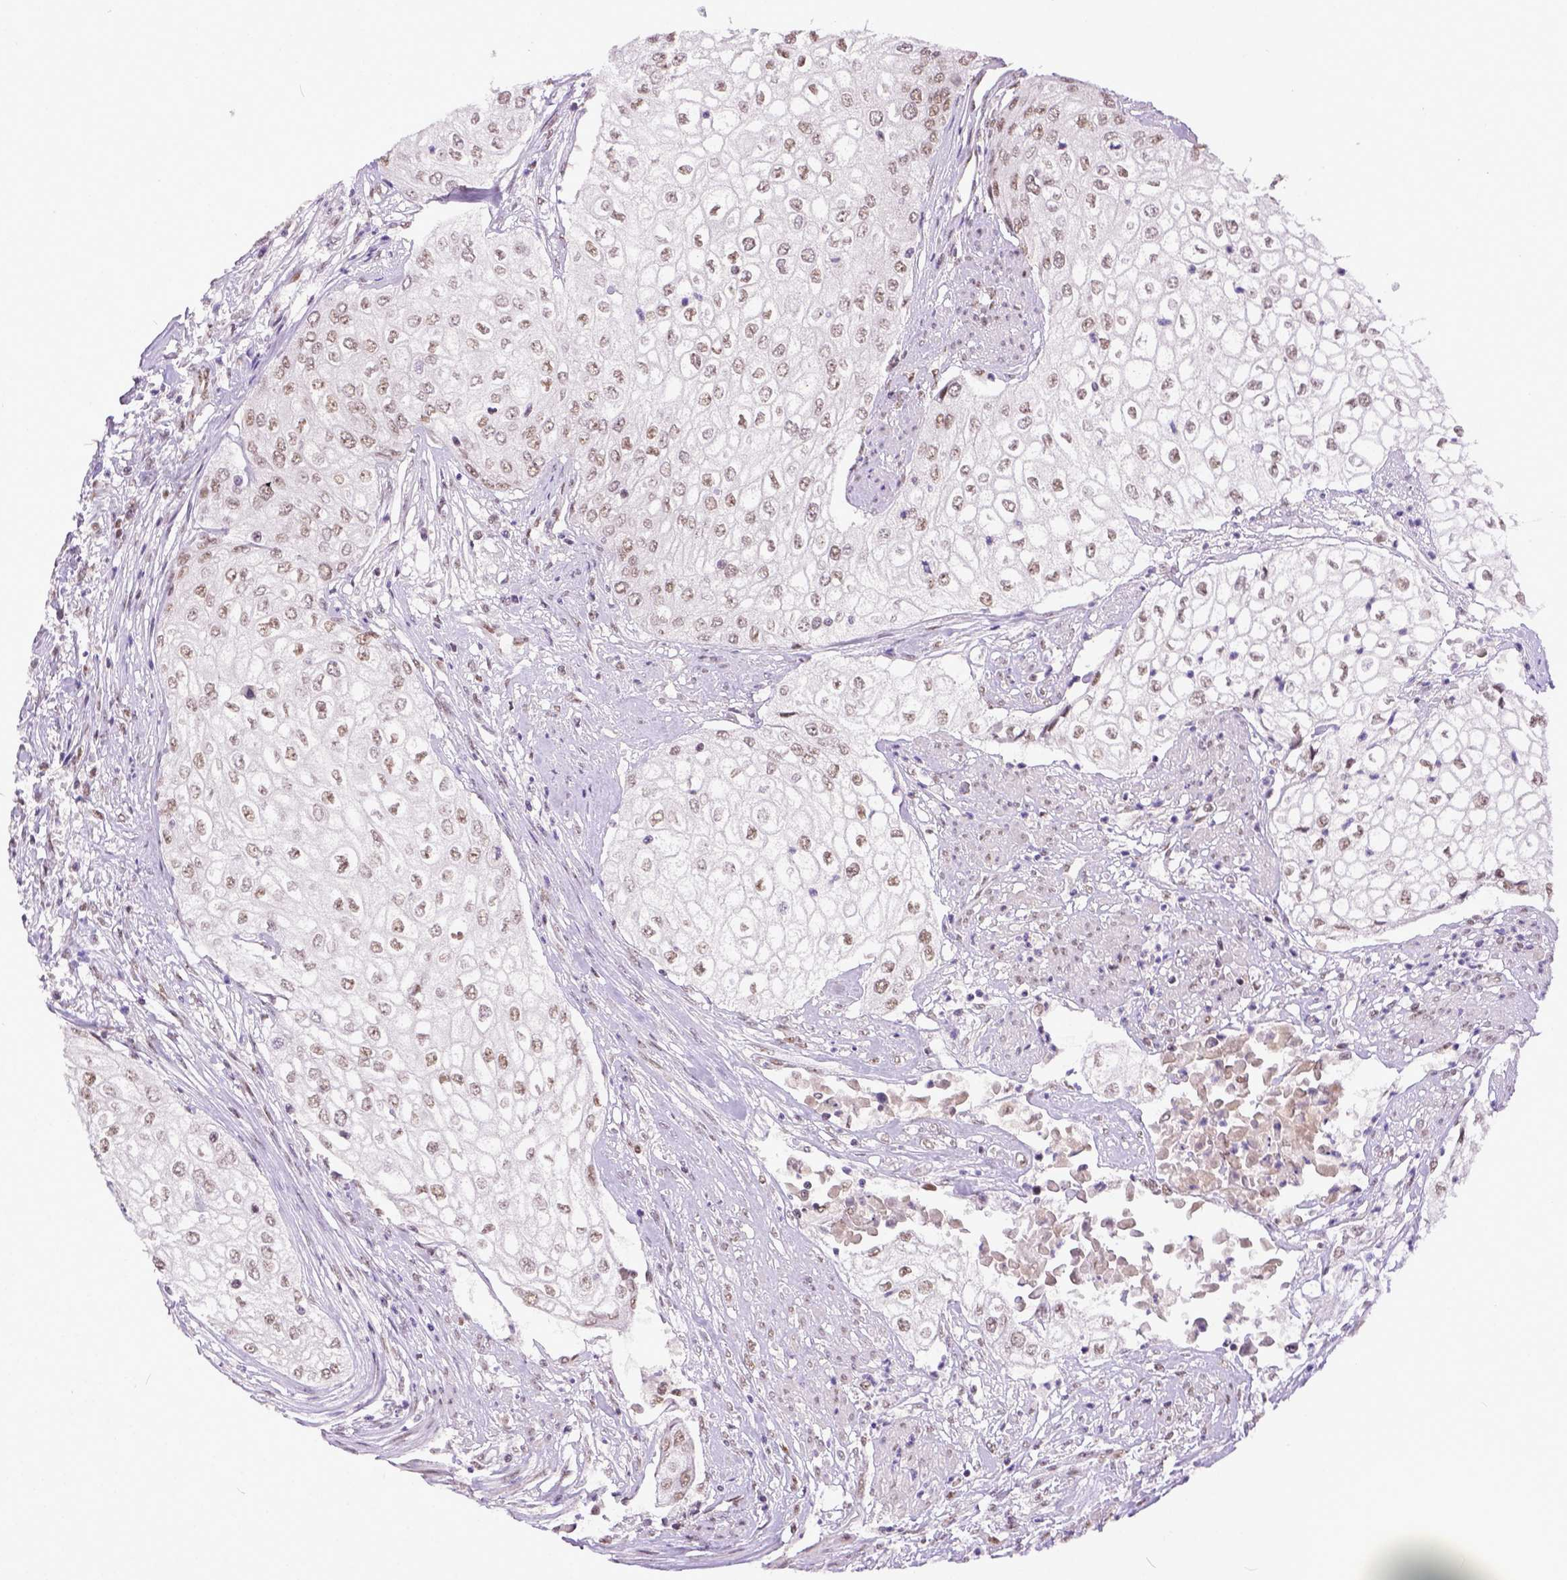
{"staining": {"intensity": "weak", "quantity": ">75%", "location": "nuclear"}, "tissue": "urothelial cancer", "cell_type": "Tumor cells", "image_type": "cancer", "snomed": [{"axis": "morphology", "description": "Urothelial carcinoma, High grade"}, {"axis": "topography", "description": "Urinary bladder"}], "caption": "Protein expression analysis of human urothelial carcinoma (high-grade) reveals weak nuclear positivity in about >75% of tumor cells.", "gene": "ERCC1", "patient": {"sex": "male", "age": 62}}